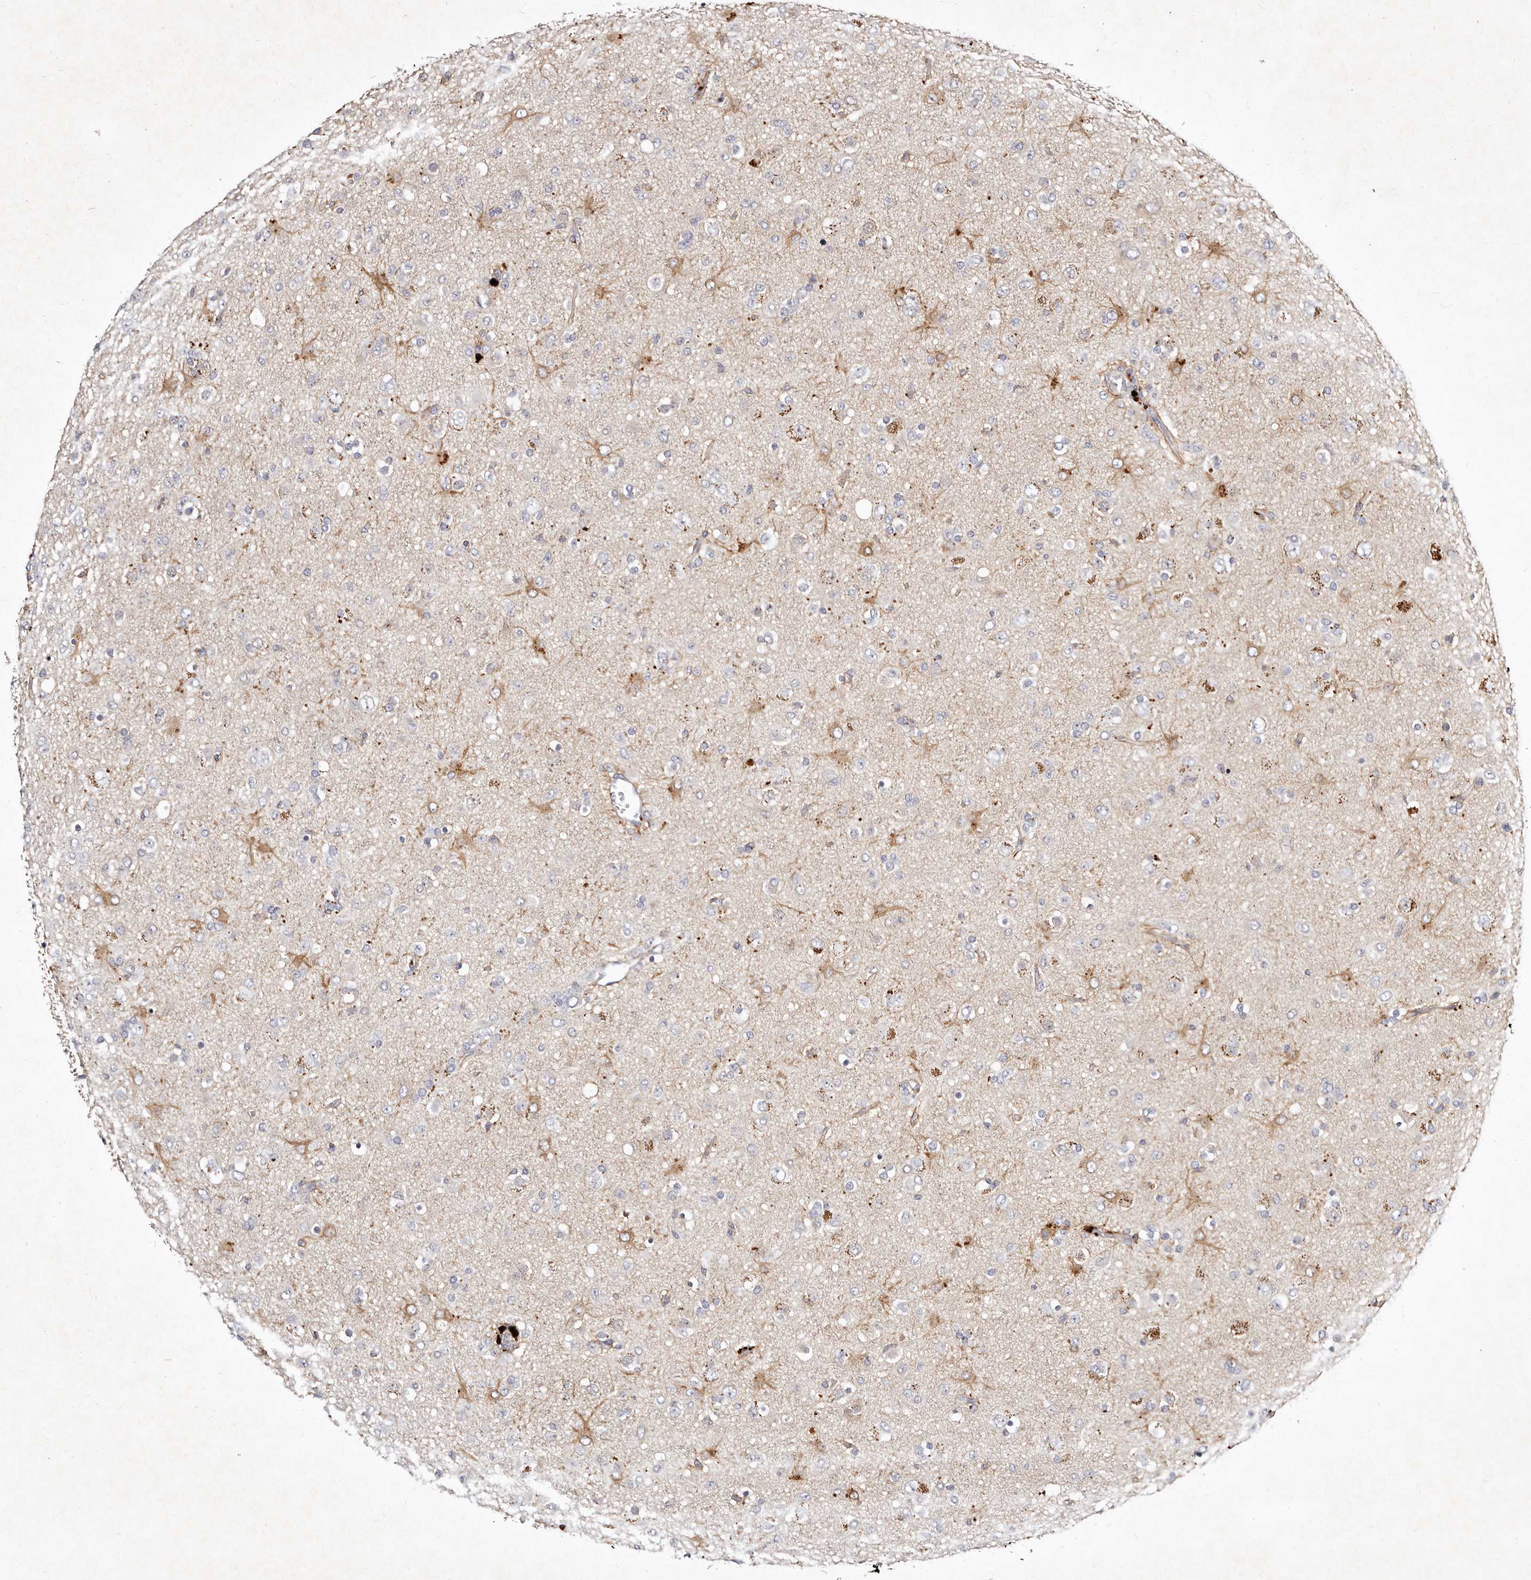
{"staining": {"intensity": "weak", "quantity": "<25%", "location": "cytoplasmic/membranous"}, "tissue": "glioma", "cell_type": "Tumor cells", "image_type": "cancer", "snomed": [{"axis": "morphology", "description": "Glioma, malignant, Low grade"}, {"axis": "topography", "description": "Brain"}], "caption": "Glioma was stained to show a protein in brown. There is no significant expression in tumor cells.", "gene": "MRPS33", "patient": {"sex": "male", "age": 65}}